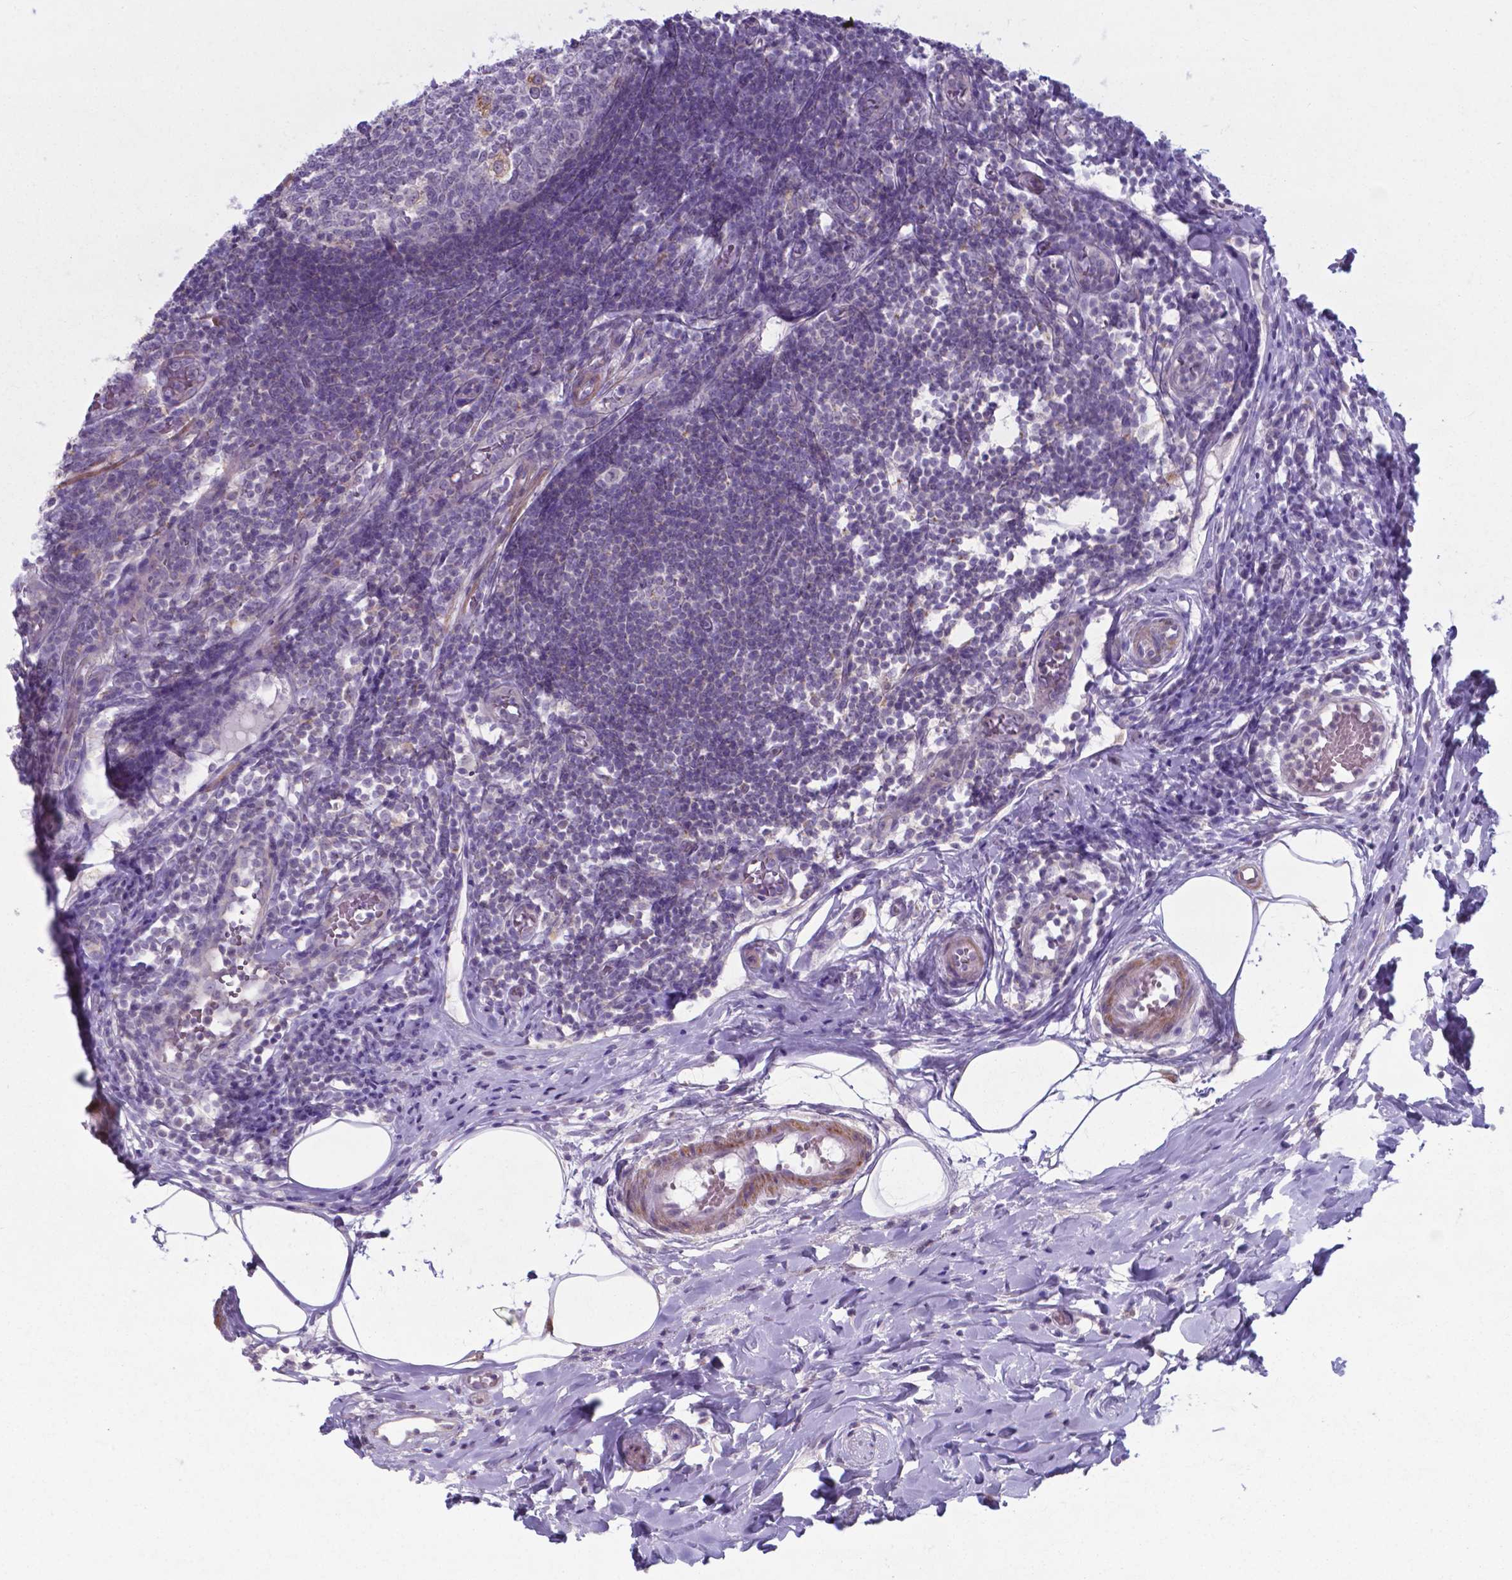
{"staining": {"intensity": "moderate", "quantity": "25%-75%", "location": "cytoplasmic/membranous"}, "tissue": "appendix", "cell_type": "Glandular cells", "image_type": "normal", "snomed": [{"axis": "morphology", "description": "Normal tissue, NOS"}, {"axis": "morphology", "description": "Inflammation, NOS"}, {"axis": "topography", "description": "Appendix"}], "caption": "A high-resolution micrograph shows IHC staining of normal appendix, which demonstrates moderate cytoplasmic/membranous expression in about 25%-75% of glandular cells. (DAB (3,3'-diaminobenzidine) IHC, brown staining for protein, blue staining for nuclei).", "gene": "AP5B1", "patient": {"sex": "male", "age": 16}}